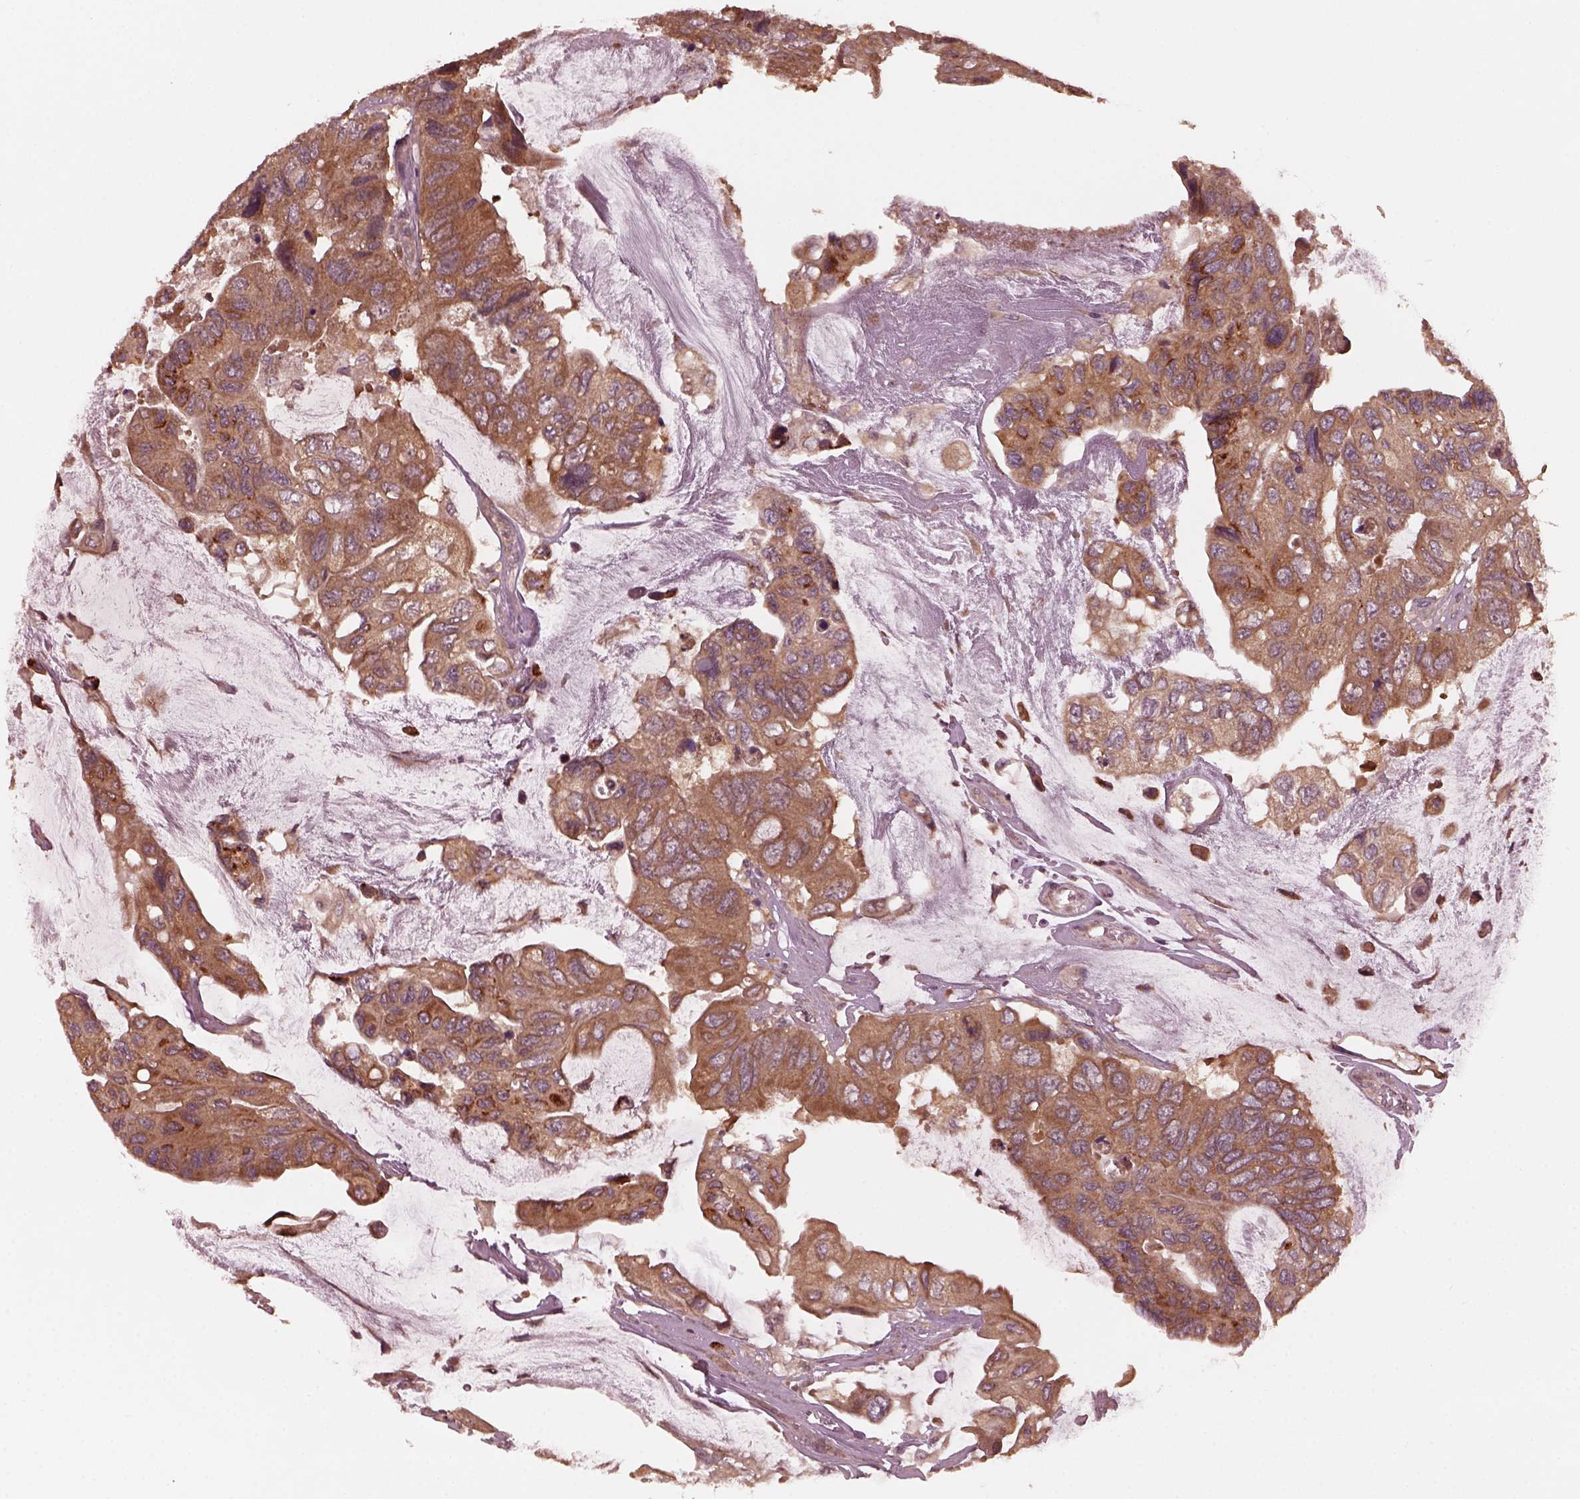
{"staining": {"intensity": "moderate", "quantity": "25%-75%", "location": "cytoplasmic/membranous"}, "tissue": "colorectal cancer", "cell_type": "Tumor cells", "image_type": "cancer", "snomed": [{"axis": "morphology", "description": "Adenocarcinoma, NOS"}, {"axis": "topography", "description": "Rectum"}], "caption": "A micrograph of human colorectal cancer stained for a protein demonstrates moderate cytoplasmic/membranous brown staining in tumor cells. (Stains: DAB in brown, nuclei in blue, Microscopy: brightfield microscopy at high magnification).", "gene": "FAF2", "patient": {"sex": "male", "age": 63}}